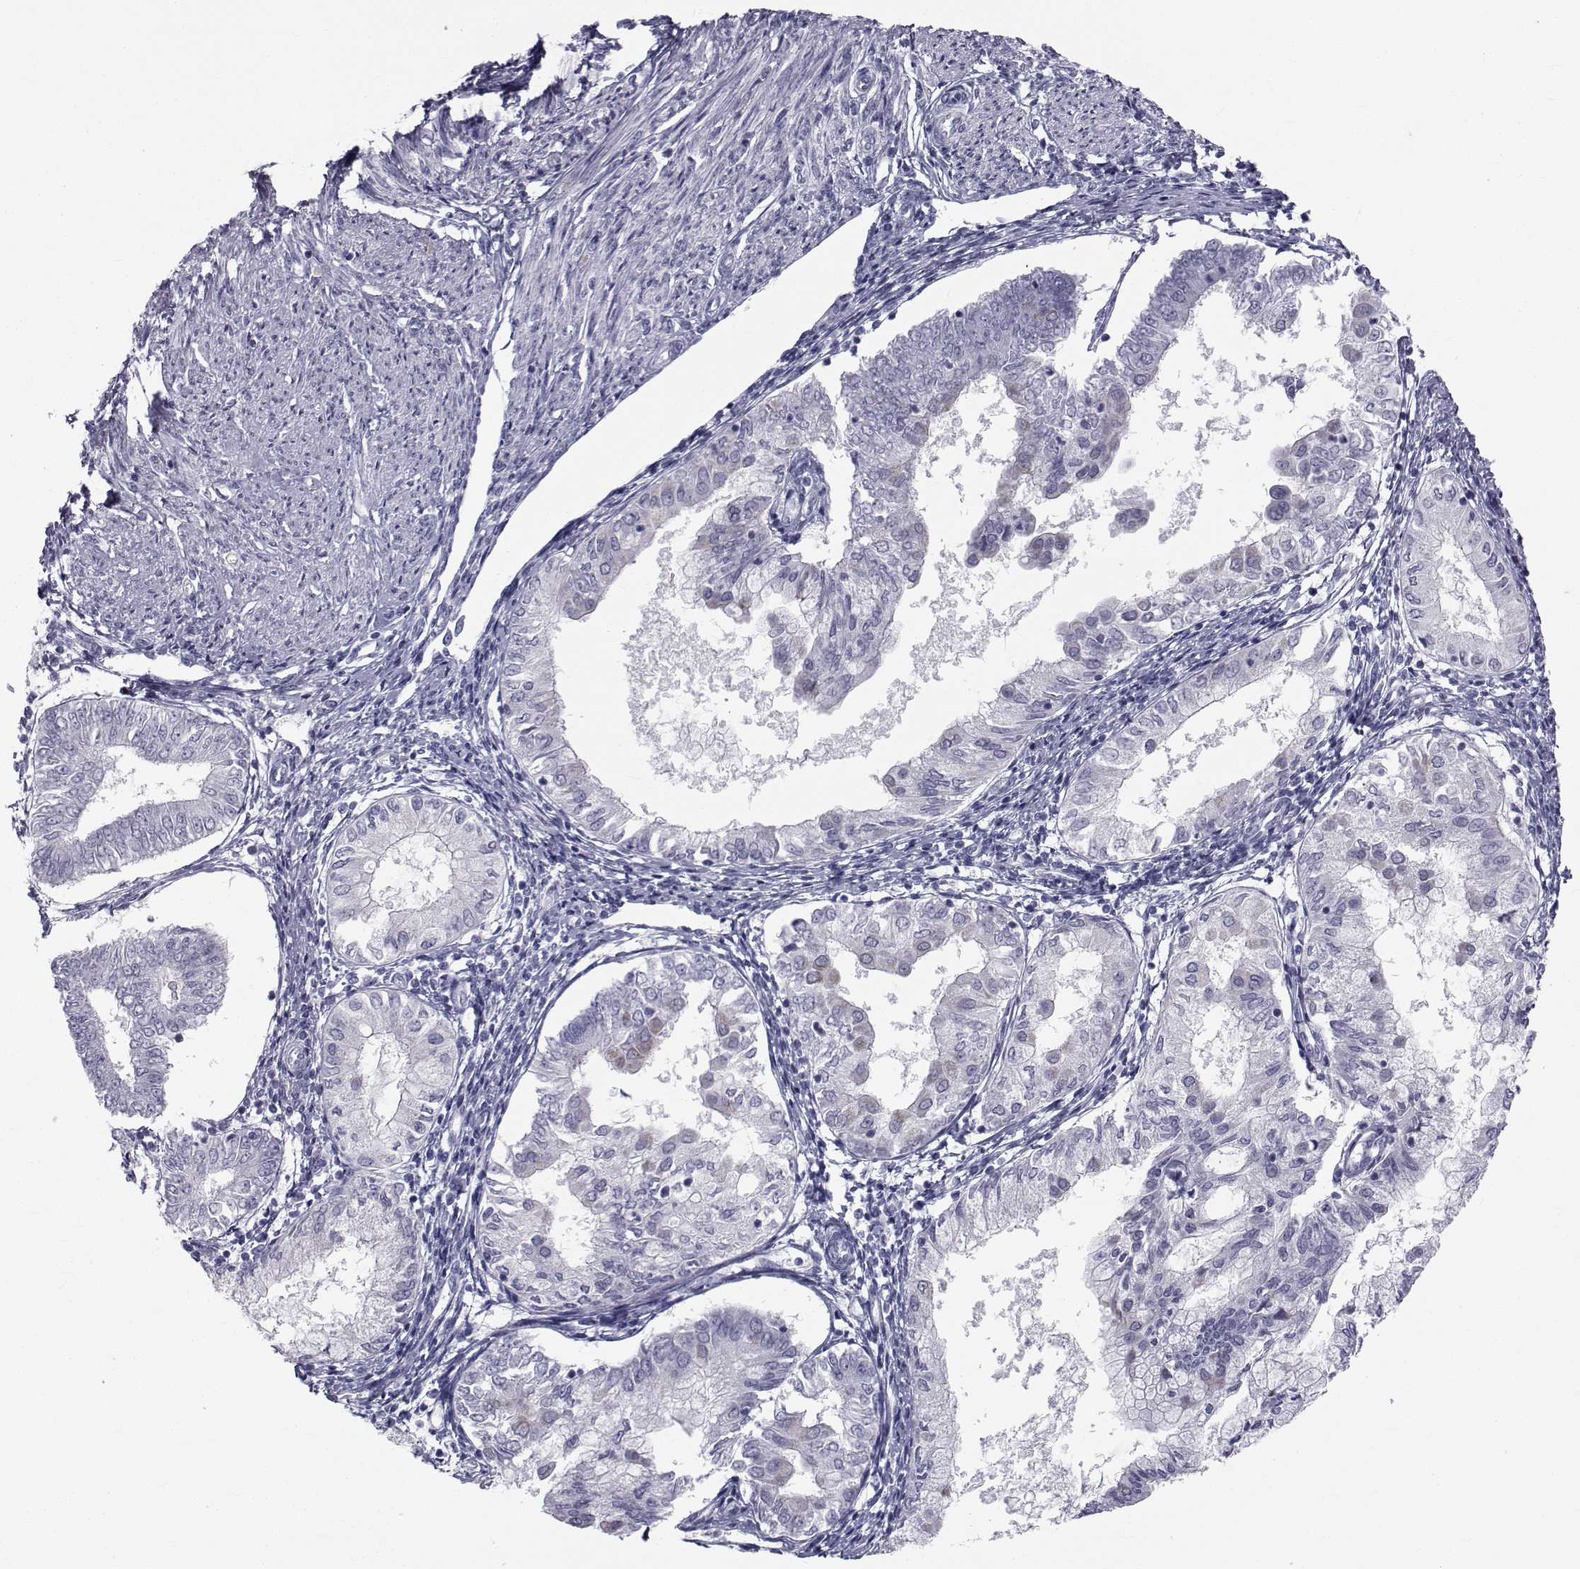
{"staining": {"intensity": "negative", "quantity": "none", "location": "none"}, "tissue": "endometrial cancer", "cell_type": "Tumor cells", "image_type": "cancer", "snomed": [{"axis": "morphology", "description": "Adenocarcinoma, NOS"}, {"axis": "topography", "description": "Endometrium"}], "caption": "The photomicrograph displays no significant staining in tumor cells of adenocarcinoma (endometrial).", "gene": "FDXR", "patient": {"sex": "female", "age": 68}}